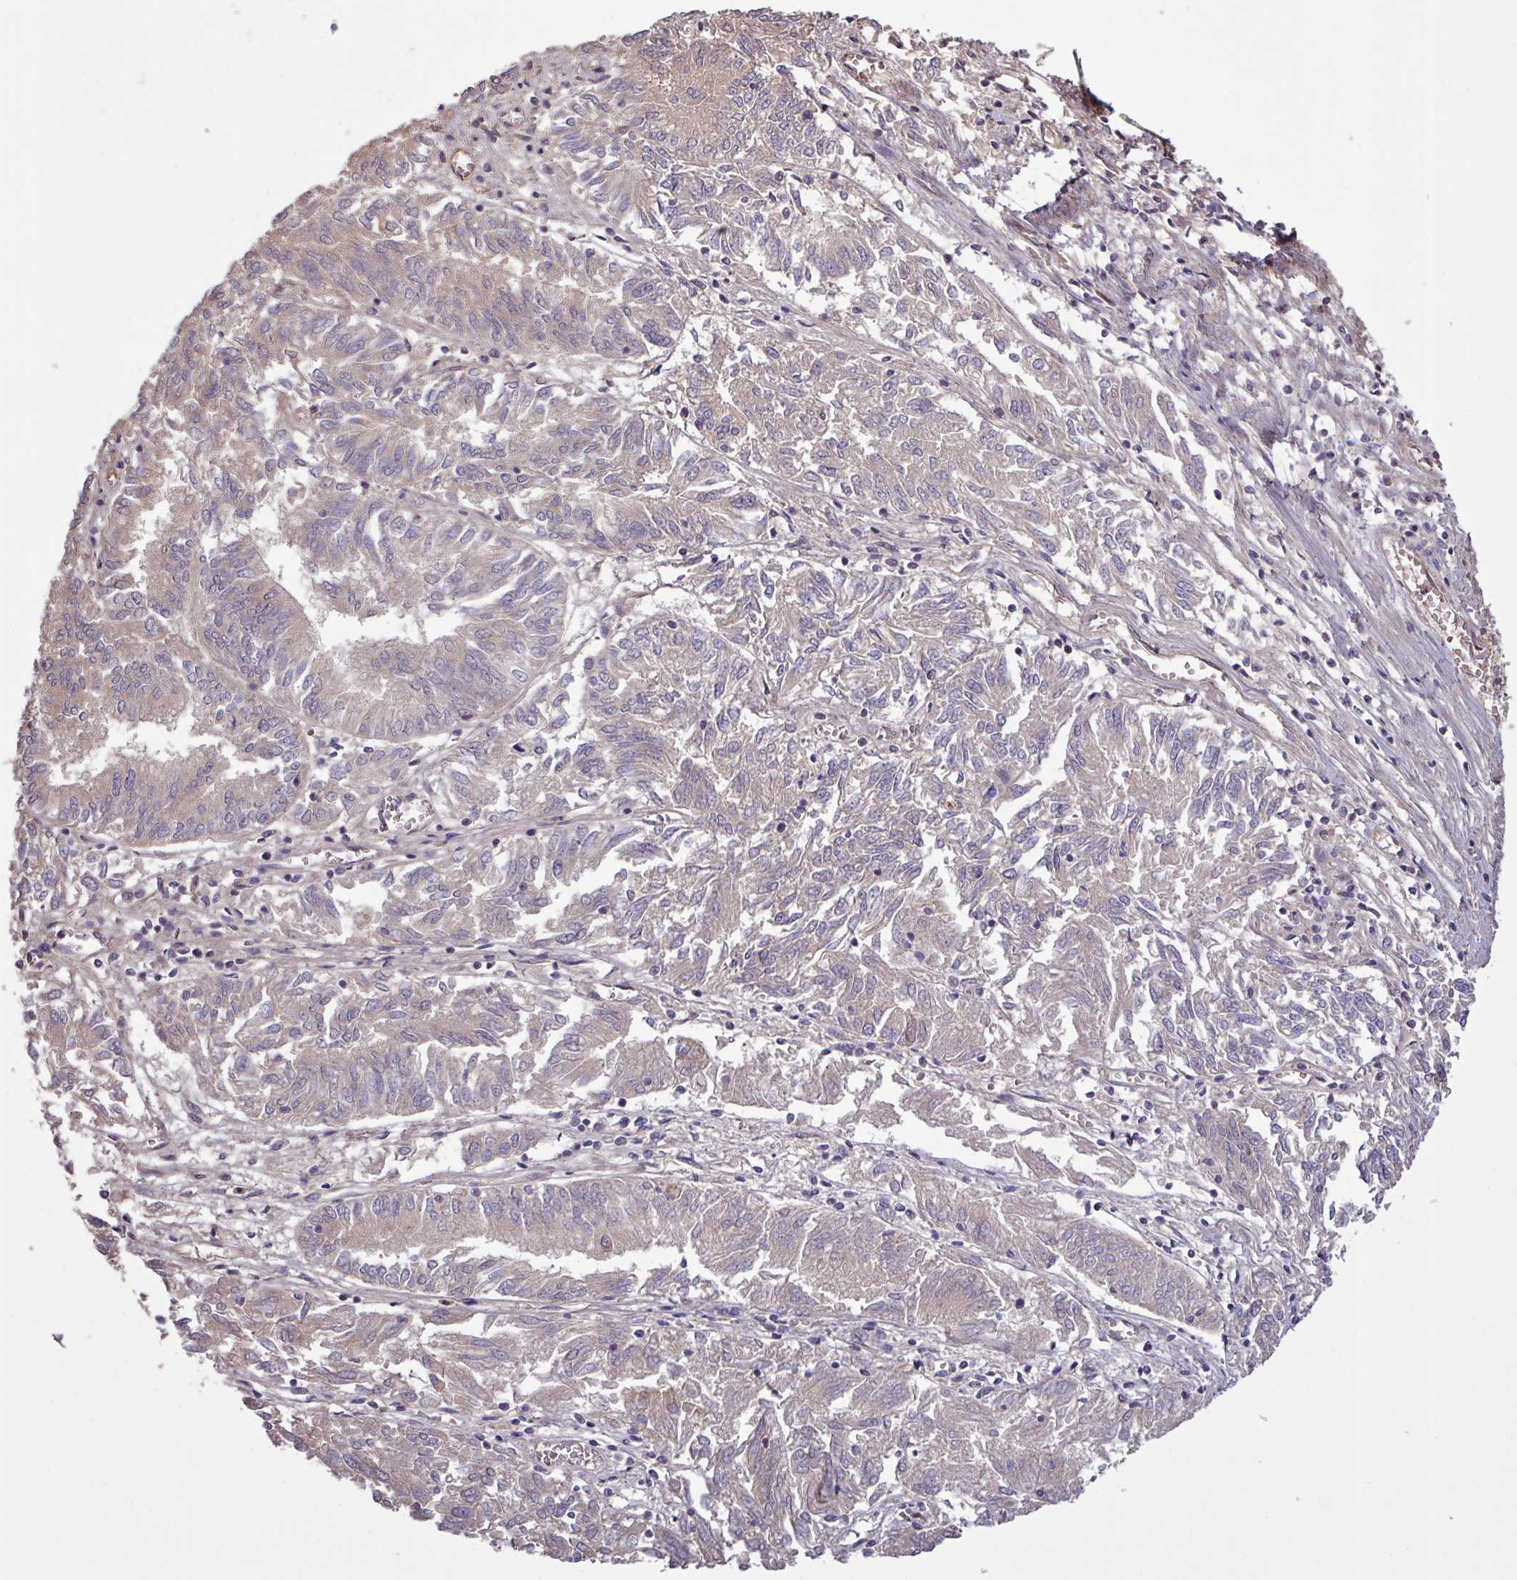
{"staining": {"intensity": "negative", "quantity": "none", "location": "none"}, "tissue": "endometrial cancer", "cell_type": "Tumor cells", "image_type": "cancer", "snomed": [{"axis": "morphology", "description": "Adenocarcinoma, NOS"}, {"axis": "topography", "description": "Endometrium"}], "caption": "DAB immunohistochemical staining of adenocarcinoma (endometrial) reveals no significant expression in tumor cells.", "gene": "TRABD2A", "patient": {"sex": "female", "age": 54}}